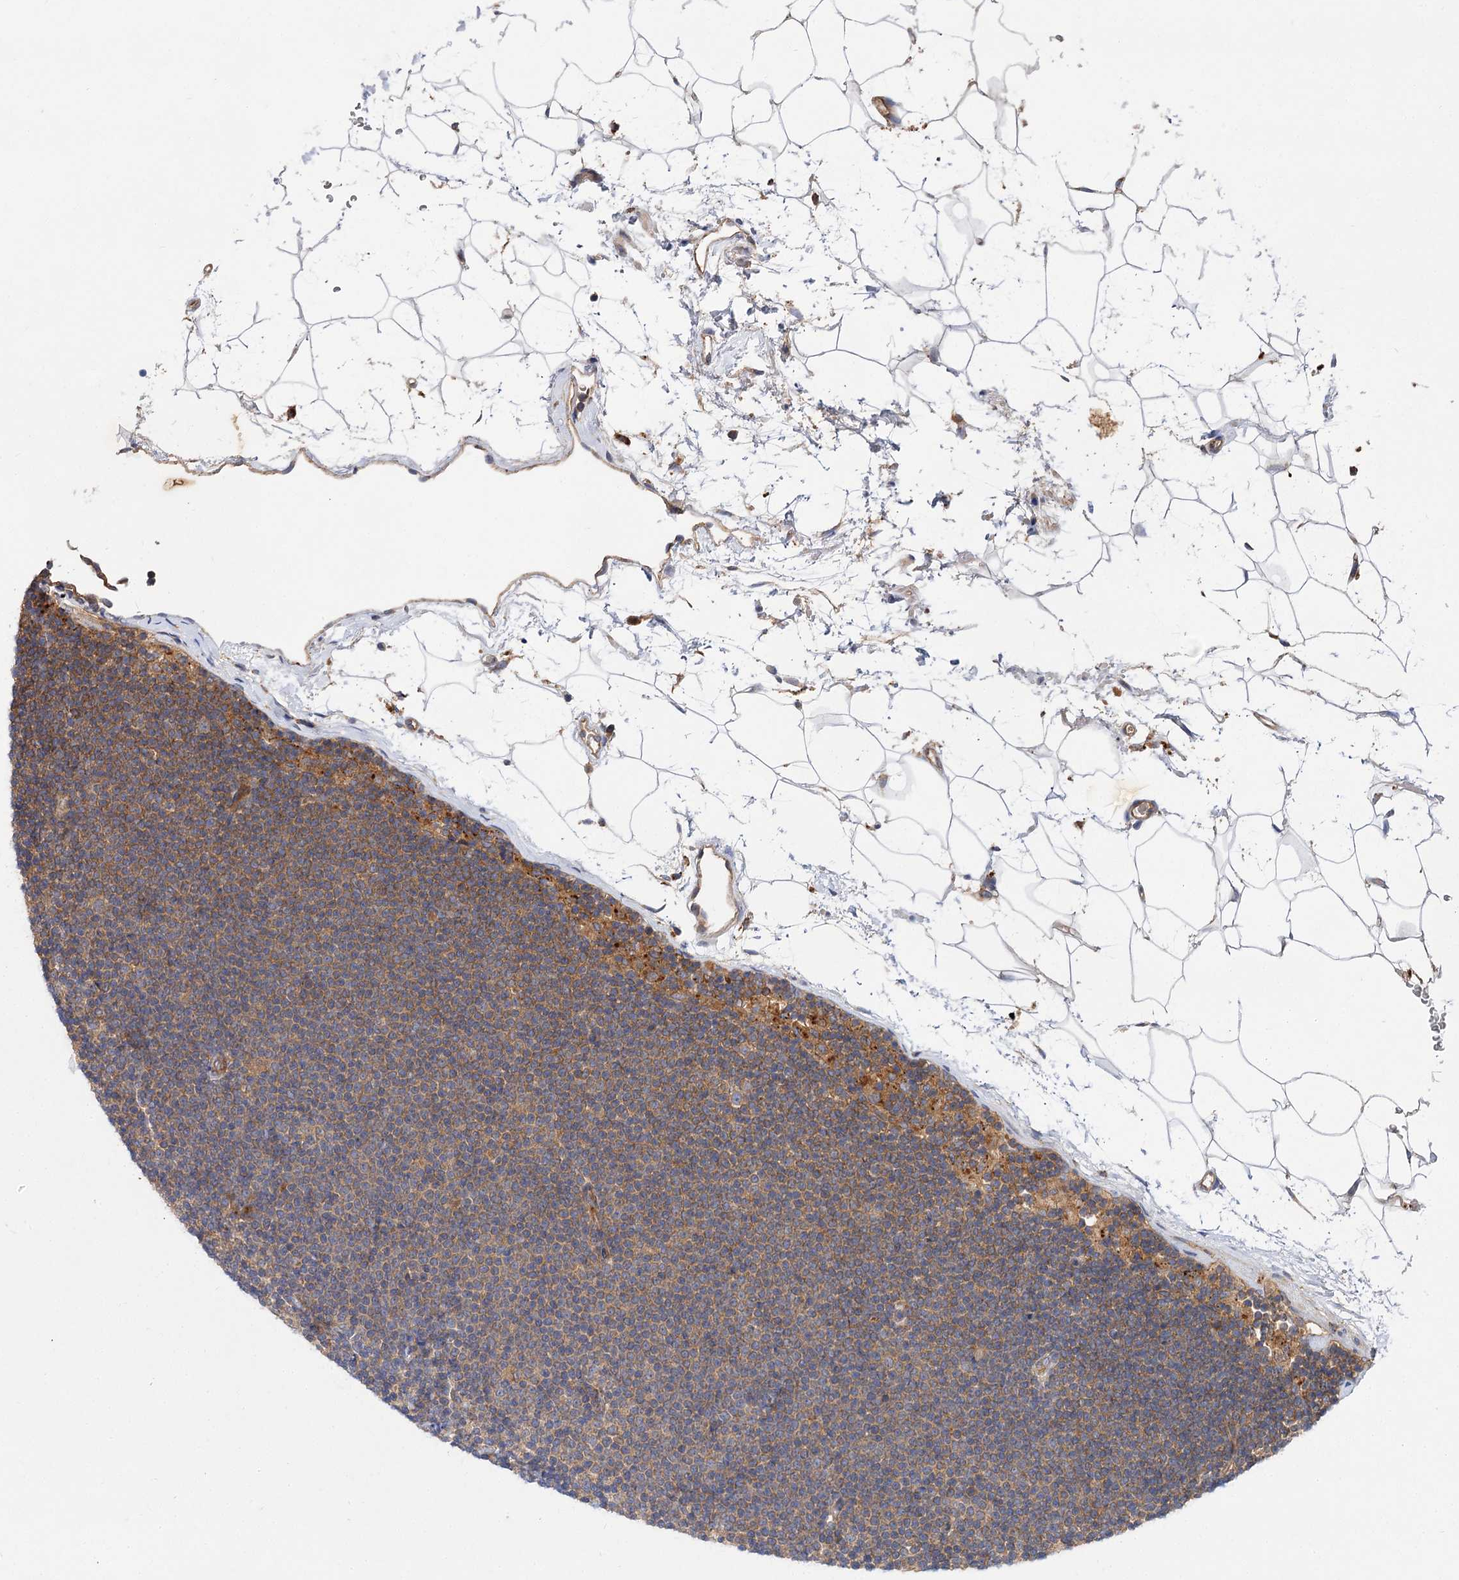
{"staining": {"intensity": "weak", "quantity": "25%-75%", "location": "cytoplasmic/membranous"}, "tissue": "lymphoma", "cell_type": "Tumor cells", "image_type": "cancer", "snomed": [{"axis": "morphology", "description": "Malignant lymphoma, non-Hodgkin's type, Low grade"}, {"axis": "topography", "description": "Lymph node"}], "caption": "Immunohistochemistry image of lymphoma stained for a protein (brown), which exhibits low levels of weak cytoplasmic/membranous expression in about 25%-75% of tumor cells.", "gene": "PATL1", "patient": {"sex": "female", "age": 53}}